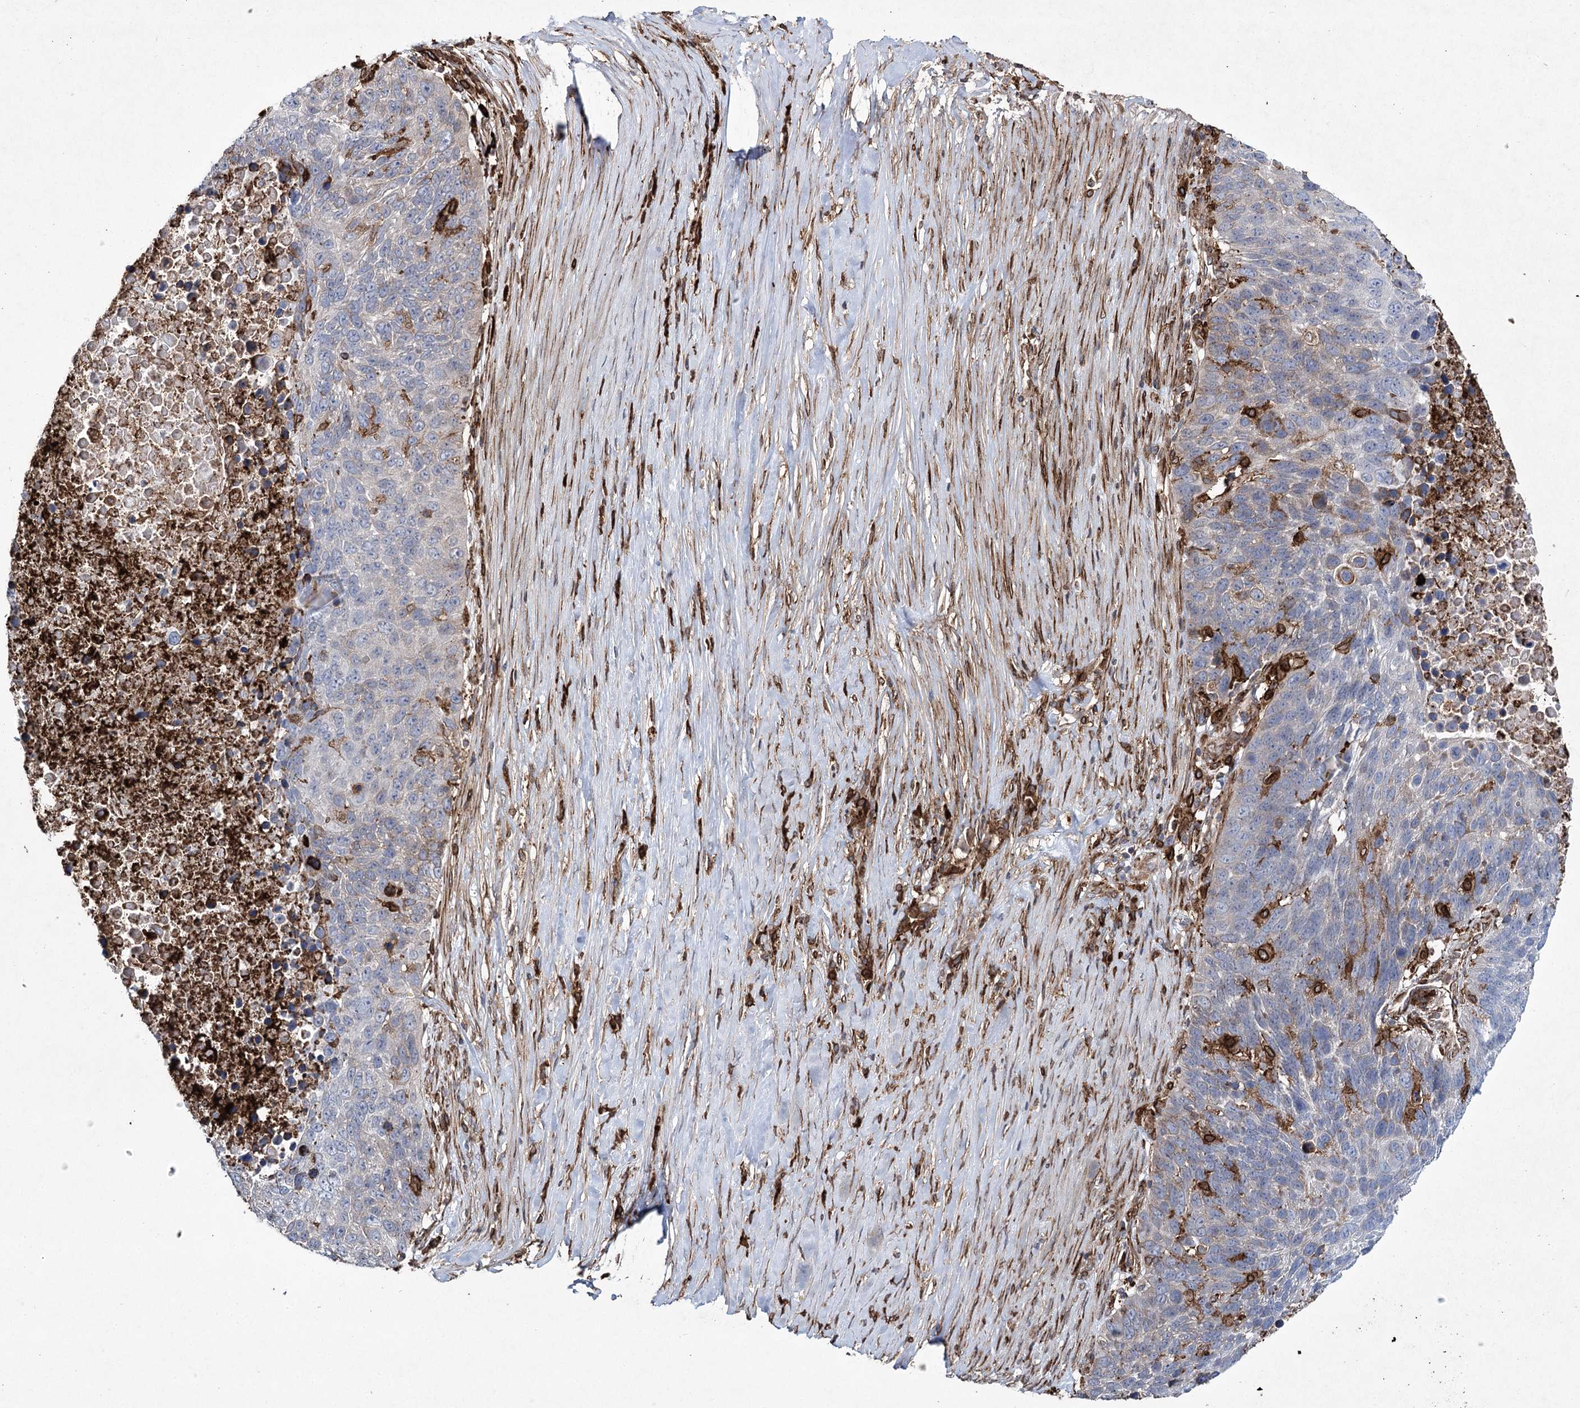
{"staining": {"intensity": "negative", "quantity": "none", "location": "none"}, "tissue": "lung cancer", "cell_type": "Tumor cells", "image_type": "cancer", "snomed": [{"axis": "morphology", "description": "Normal tissue, NOS"}, {"axis": "morphology", "description": "Squamous cell carcinoma, NOS"}, {"axis": "topography", "description": "Lymph node"}, {"axis": "topography", "description": "Lung"}], "caption": "Squamous cell carcinoma (lung) was stained to show a protein in brown. There is no significant expression in tumor cells.", "gene": "DCUN1D4", "patient": {"sex": "male", "age": 66}}